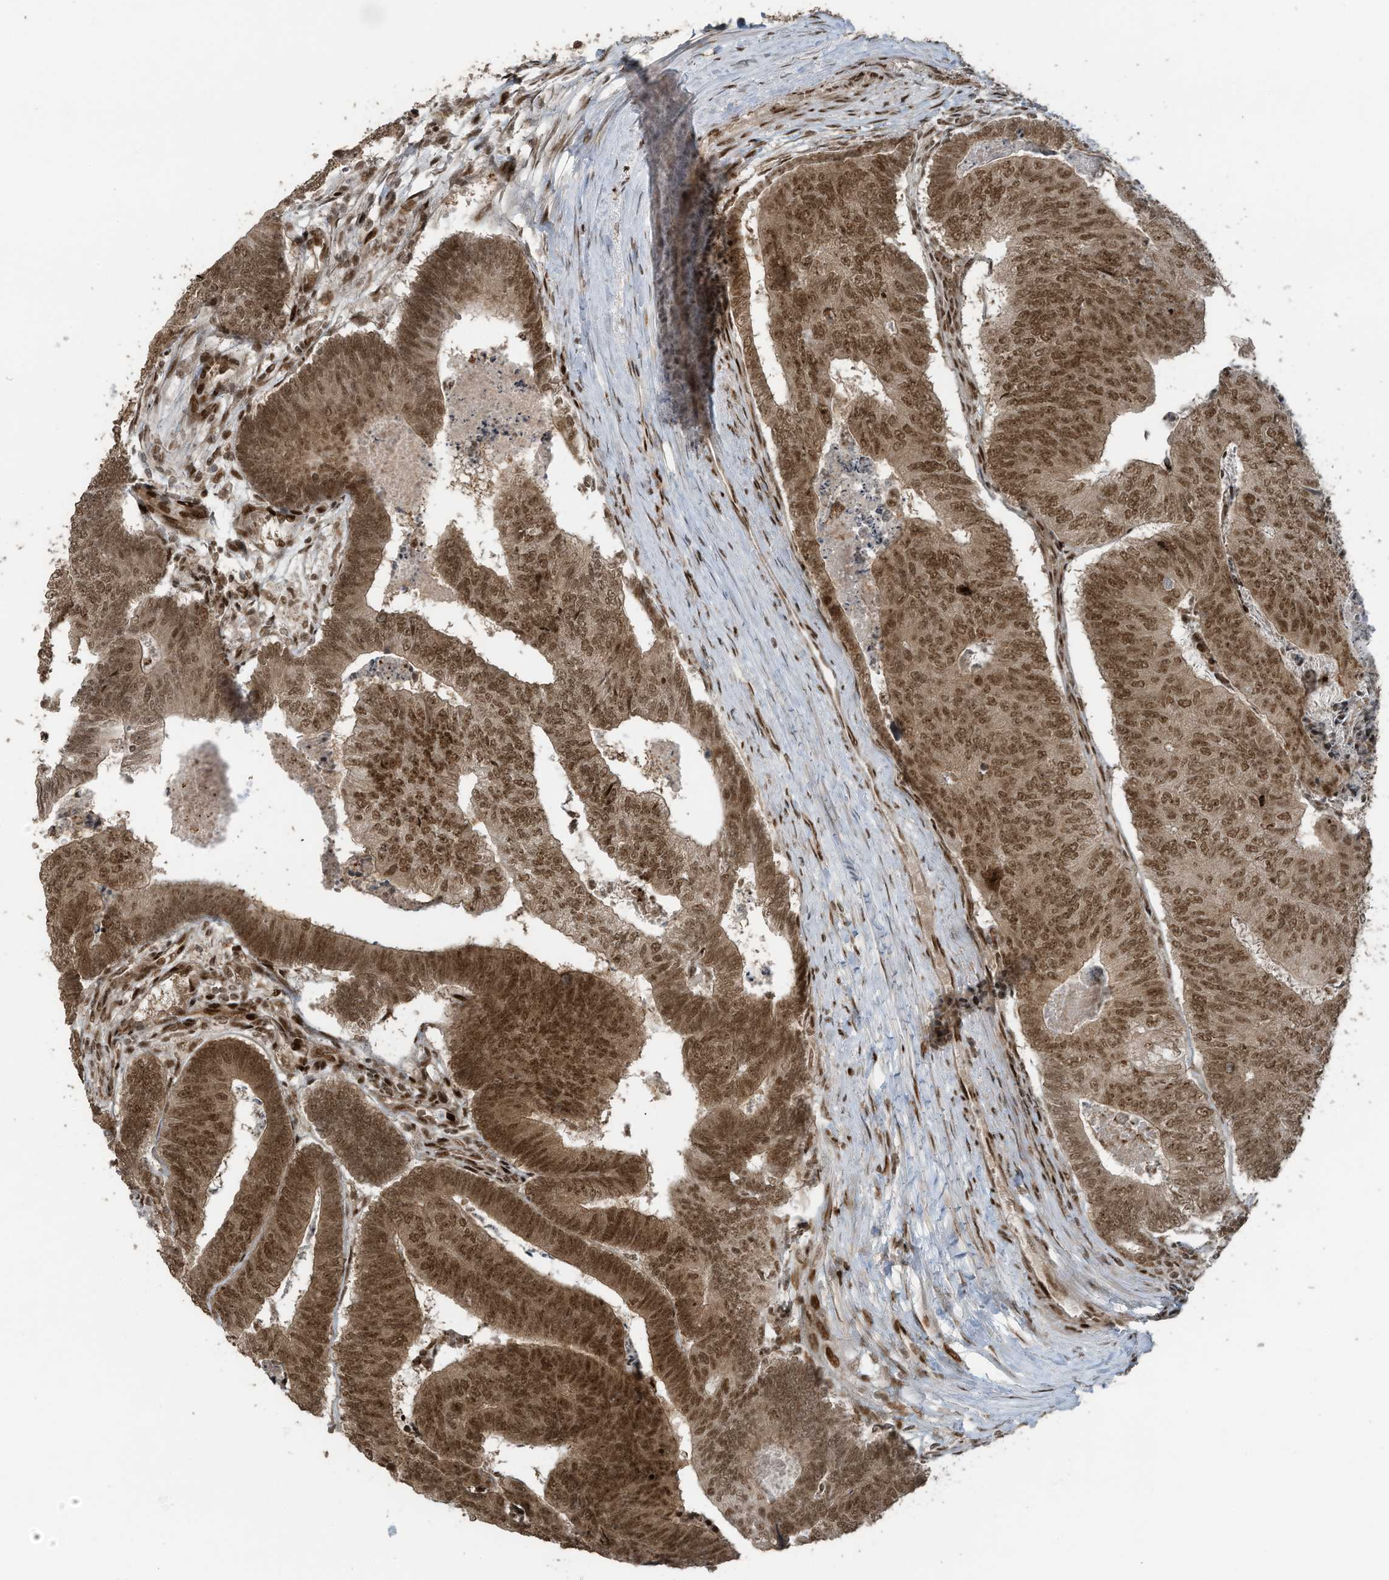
{"staining": {"intensity": "moderate", "quantity": ">75%", "location": "cytoplasmic/membranous,nuclear"}, "tissue": "colorectal cancer", "cell_type": "Tumor cells", "image_type": "cancer", "snomed": [{"axis": "morphology", "description": "Adenocarcinoma, NOS"}, {"axis": "topography", "description": "Colon"}], "caption": "Immunohistochemistry (IHC) micrograph of human colorectal adenocarcinoma stained for a protein (brown), which shows medium levels of moderate cytoplasmic/membranous and nuclear positivity in approximately >75% of tumor cells.", "gene": "PCNP", "patient": {"sex": "female", "age": 67}}